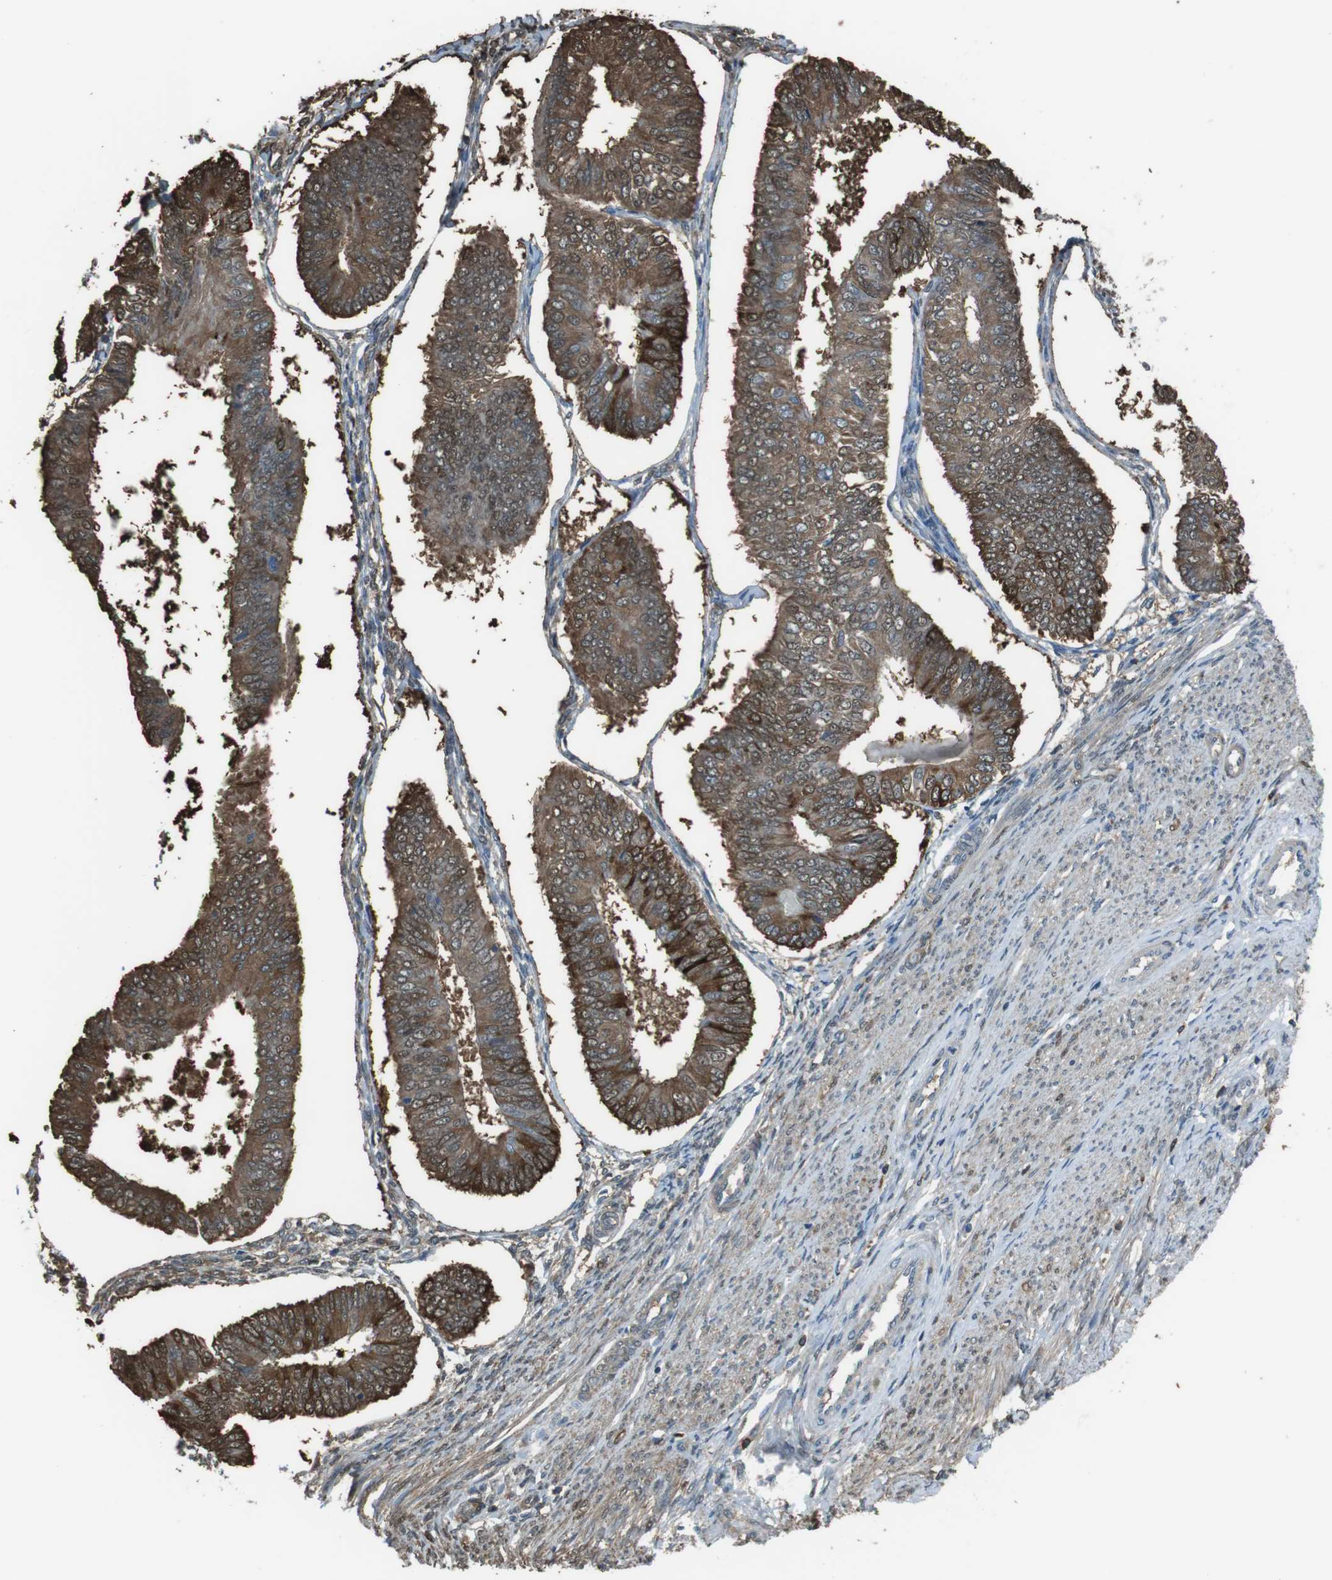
{"staining": {"intensity": "moderate", "quantity": ">75%", "location": "cytoplasmic/membranous,nuclear"}, "tissue": "endometrial cancer", "cell_type": "Tumor cells", "image_type": "cancer", "snomed": [{"axis": "morphology", "description": "Adenocarcinoma, NOS"}, {"axis": "topography", "description": "Endometrium"}], "caption": "Tumor cells reveal medium levels of moderate cytoplasmic/membranous and nuclear expression in about >75% of cells in human endometrial adenocarcinoma. (DAB (3,3'-diaminobenzidine) IHC with brightfield microscopy, high magnification).", "gene": "TWSG1", "patient": {"sex": "female", "age": 58}}